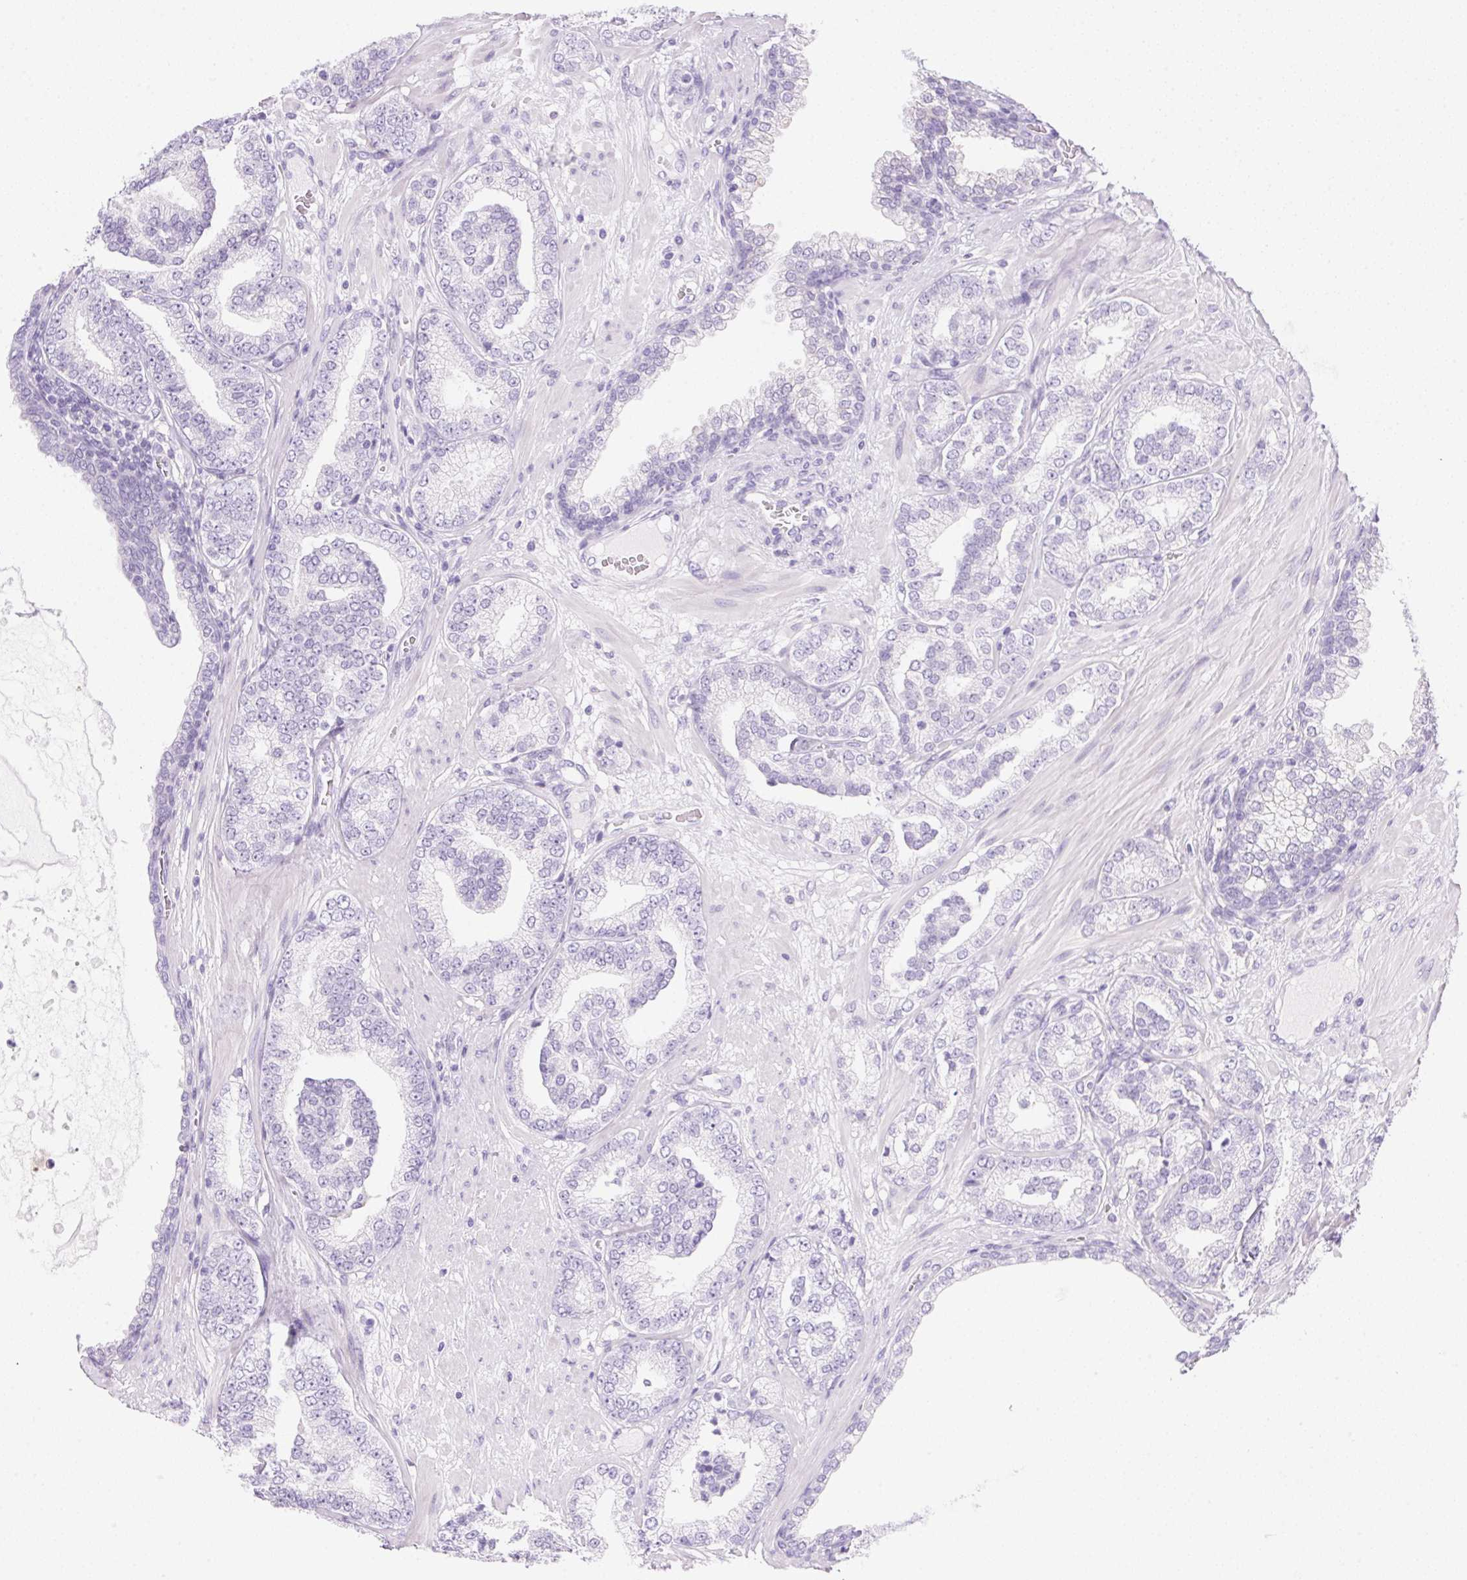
{"staining": {"intensity": "negative", "quantity": "none", "location": "none"}, "tissue": "prostate cancer", "cell_type": "Tumor cells", "image_type": "cancer", "snomed": [{"axis": "morphology", "description": "Adenocarcinoma, High grade"}, {"axis": "topography", "description": "Prostate"}], "caption": "DAB immunohistochemical staining of human prostate adenocarcinoma (high-grade) exhibits no significant expression in tumor cells.", "gene": "DHCR24", "patient": {"sex": "male", "age": 62}}